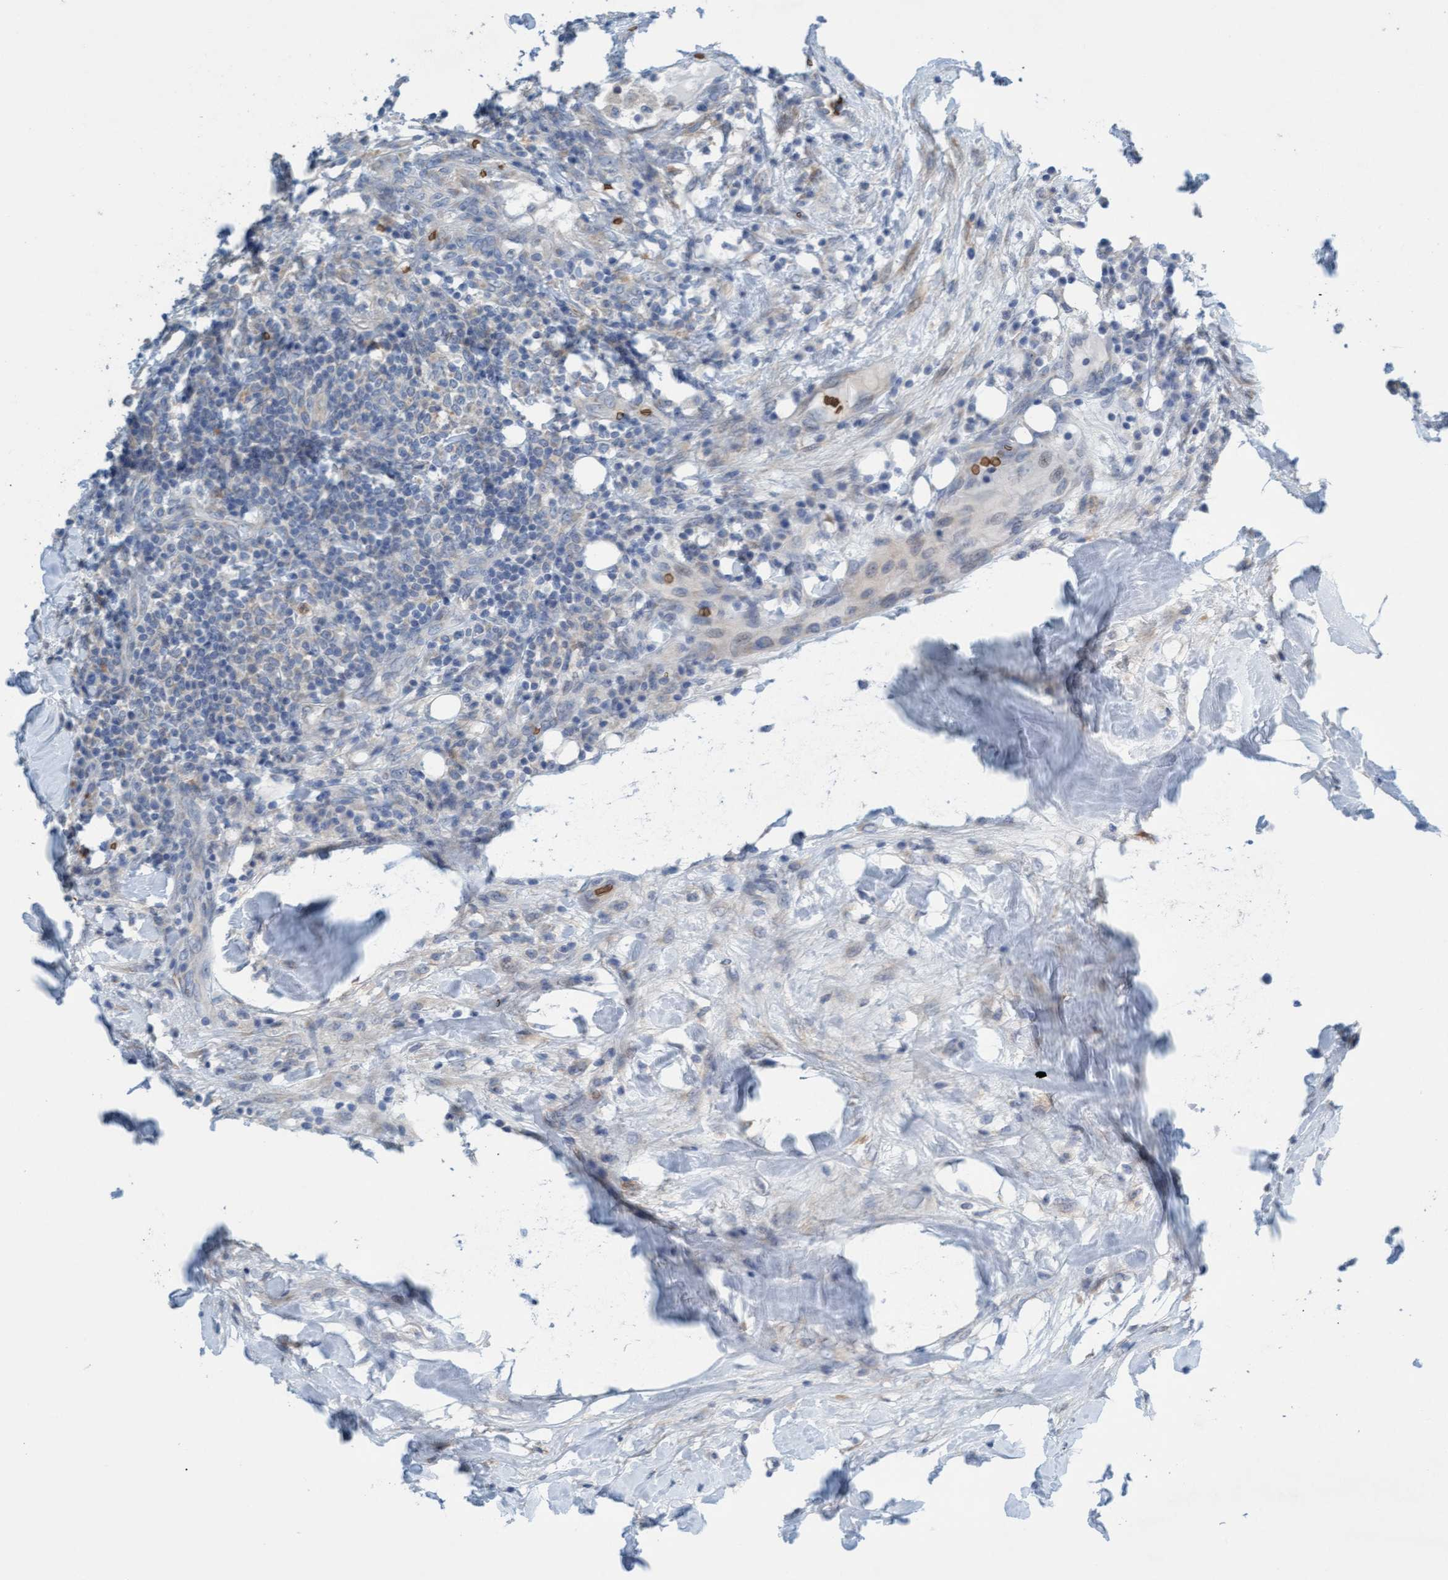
{"staining": {"intensity": "negative", "quantity": "none", "location": "none"}, "tissue": "breast cancer", "cell_type": "Tumor cells", "image_type": "cancer", "snomed": [{"axis": "morphology", "description": "Duct carcinoma"}, {"axis": "topography", "description": "Breast"}], "caption": "Tumor cells are negative for protein expression in human breast infiltrating ductal carcinoma.", "gene": "SPEM2", "patient": {"sex": "female", "age": 37}}